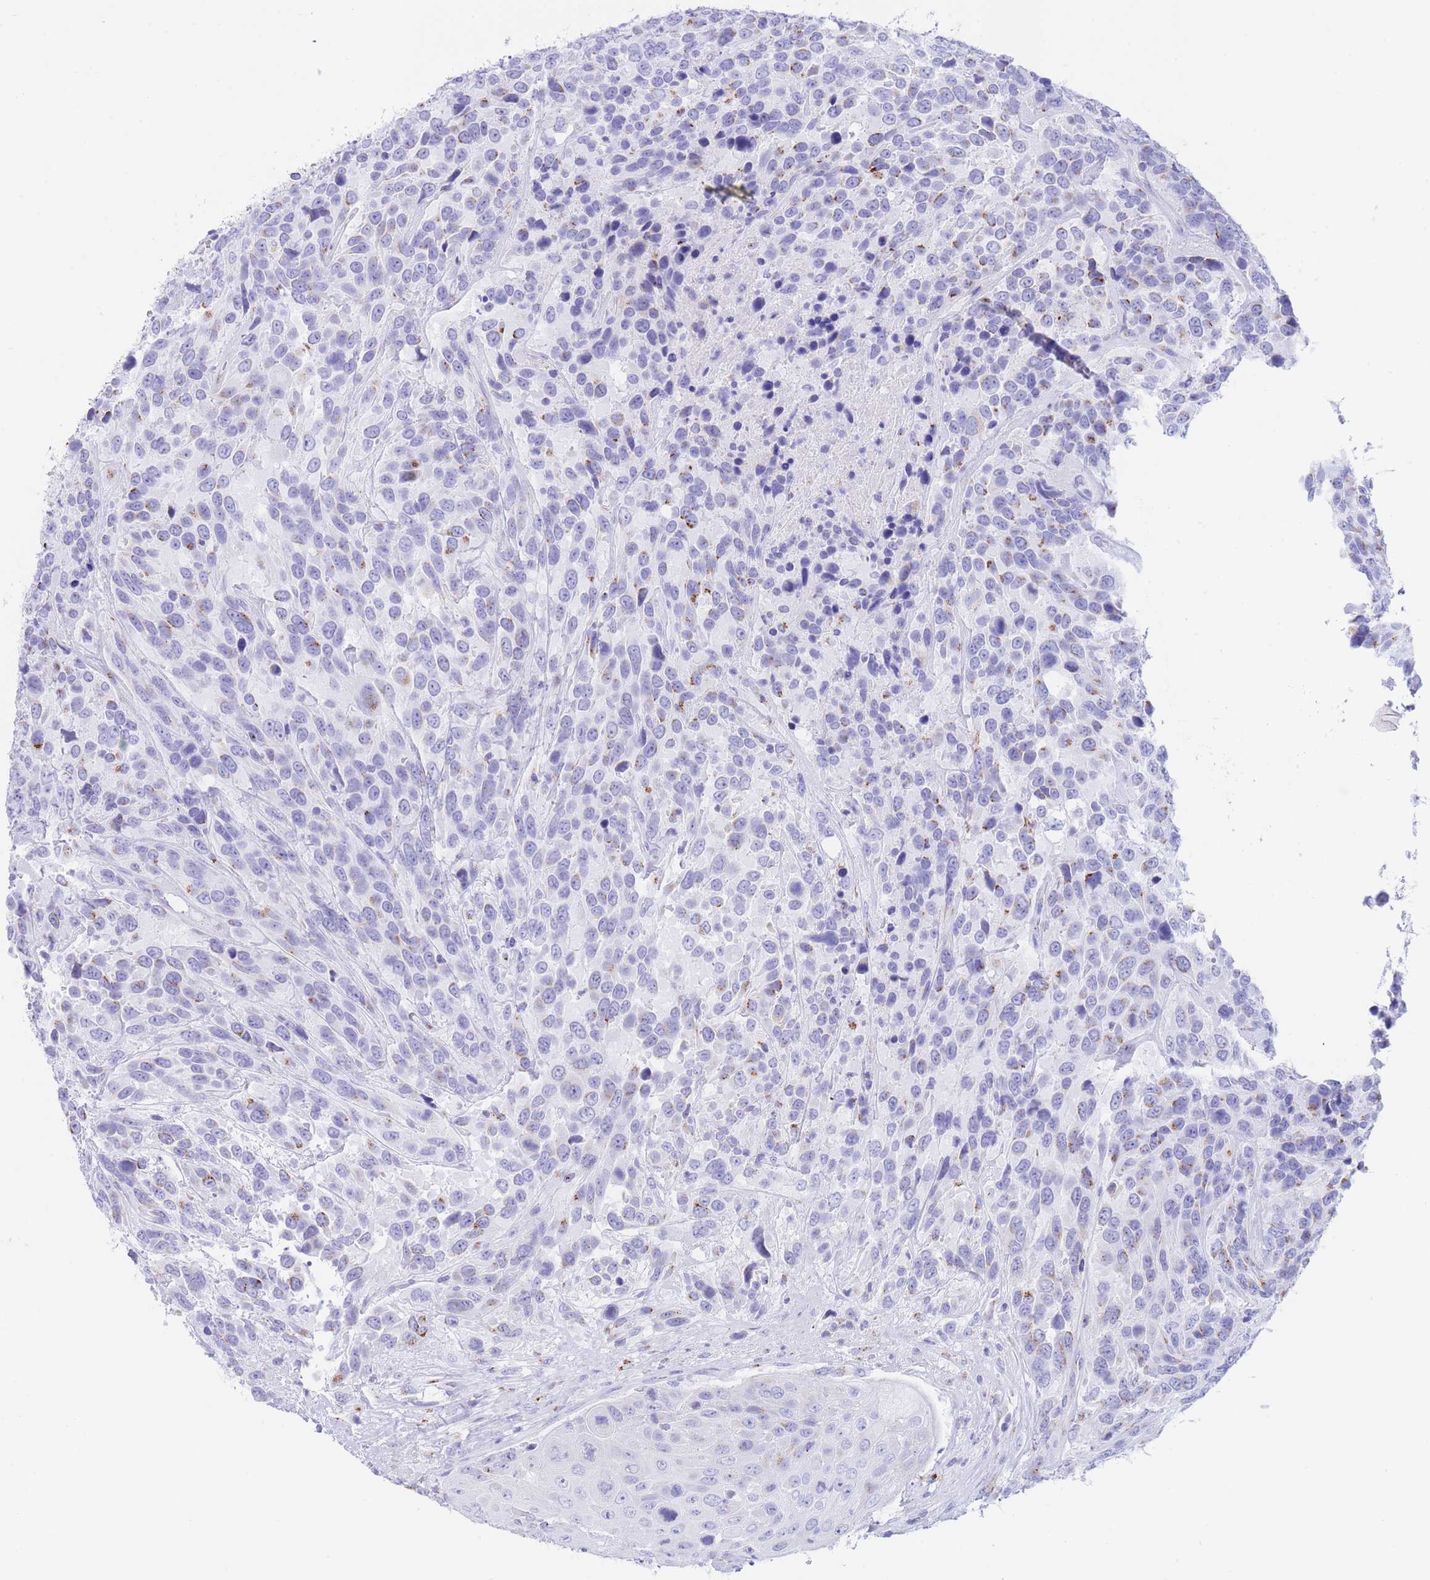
{"staining": {"intensity": "negative", "quantity": "none", "location": "none"}, "tissue": "urothelial cancer", "cell_type": "Tumor cells", "image_type": "cancer", "snomed": [{"axis": "morphology", "description": "Urothelial carcinoma, High grade"}, {"axis": "topography", "description": "Urinary bladder"}], "caption": "Urothelial cancer stained for a protein using IHC shows no positivity tumor cells.", "gene": "FAM3C", "patient": {"sex": "female", "age": 70}}